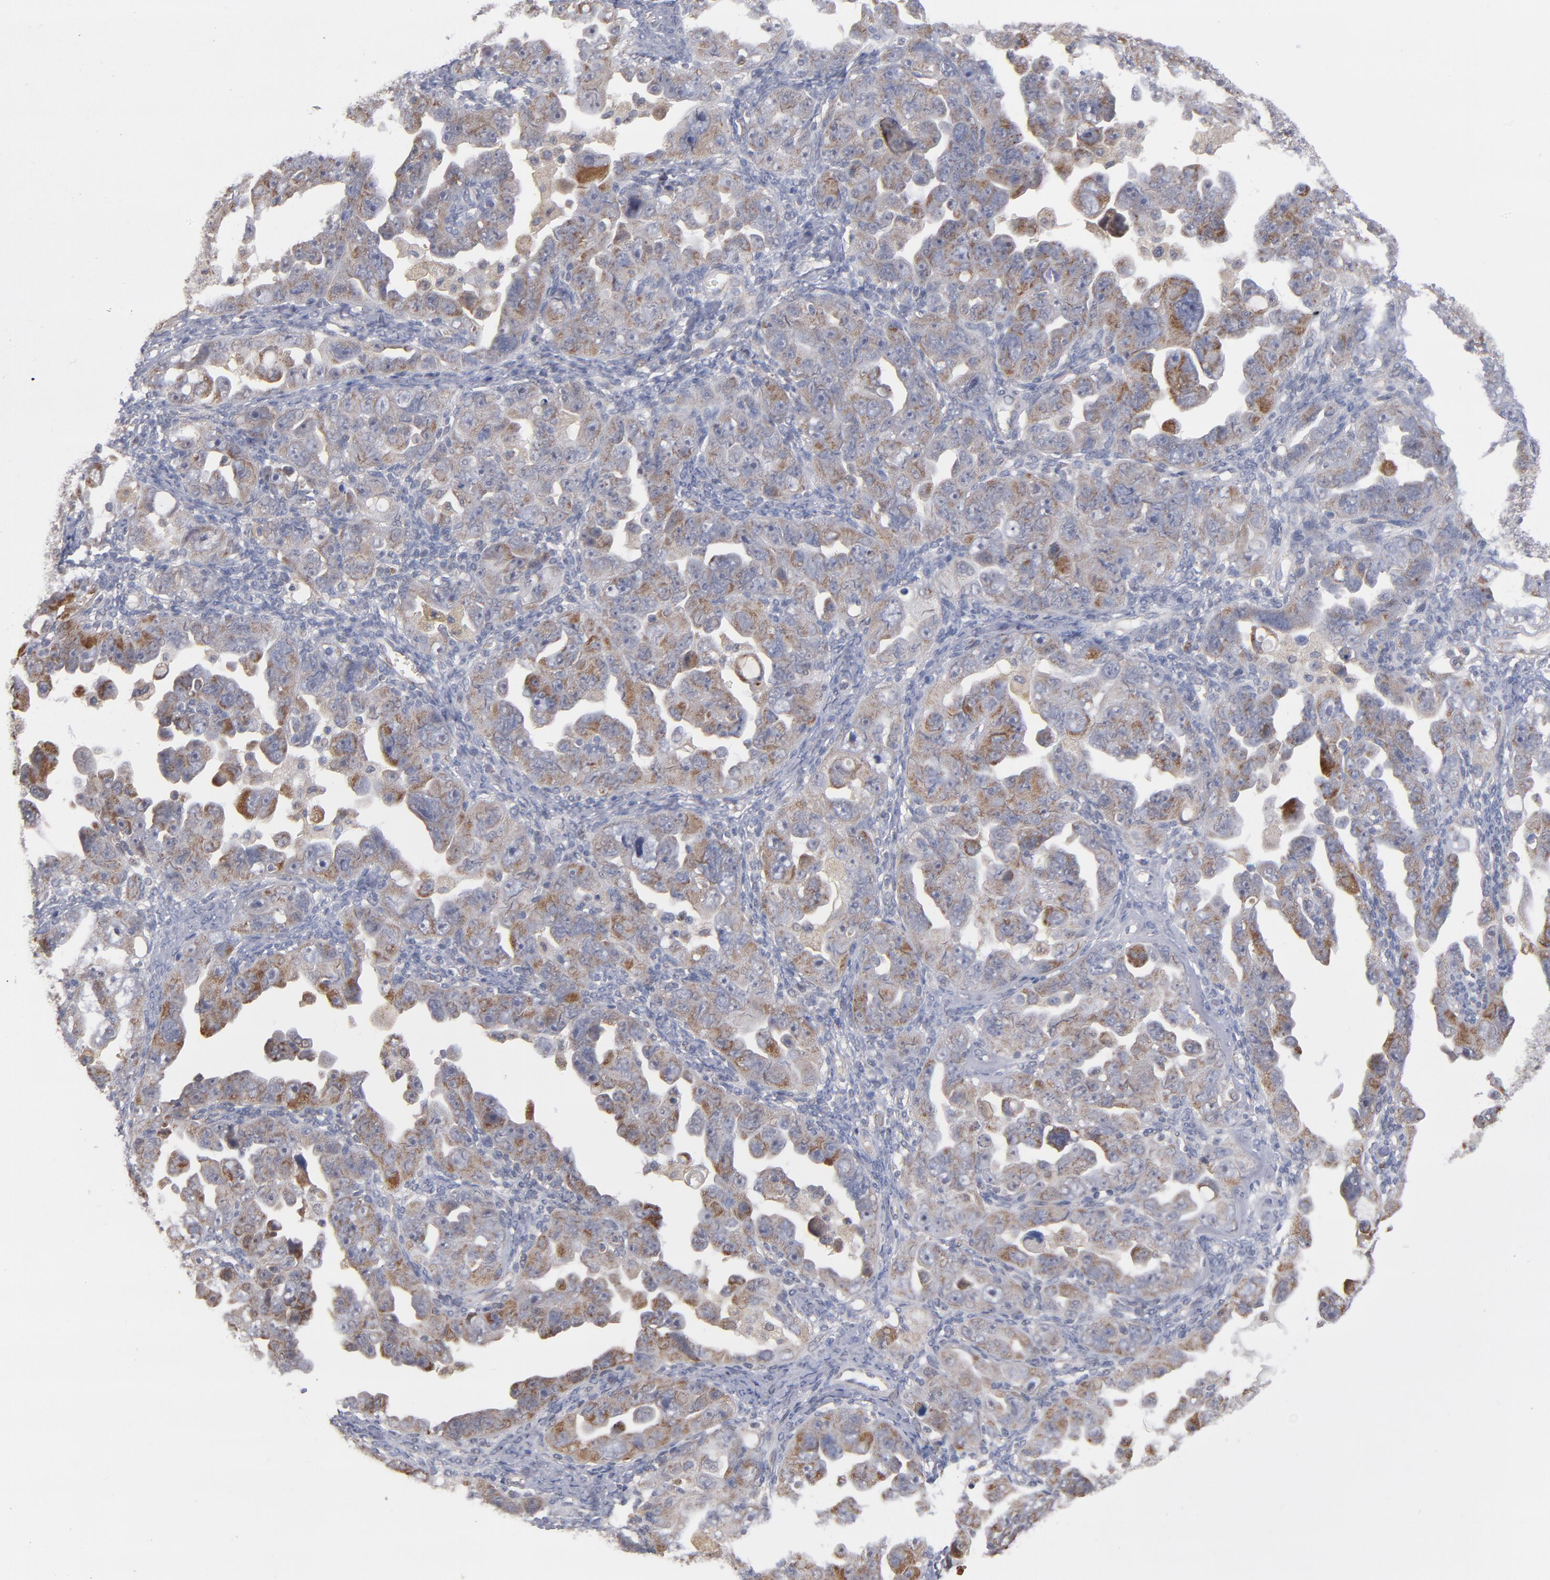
{"staining": {"intensity": "moderate", "quantity": ">75%", "location": "cytoplasmic/membranous"}, "tissue": "ovarian cancer", "cell_type": "Tumor cells", "image_type": "cancer", "snomed": [{"axis": "morphology", "description": "Cystadenocarcinoma, serous, NOS"}, {"axis": "topography", "description": "Ovary"}], "caption": "Human ovarian cancer stained with a brown dye shows moderate cytoplasmic/membranous positive staining in about >75% of tumor cells.", "gene": "MIPOL1", "patient": {"sex": "female", "age": 66}}